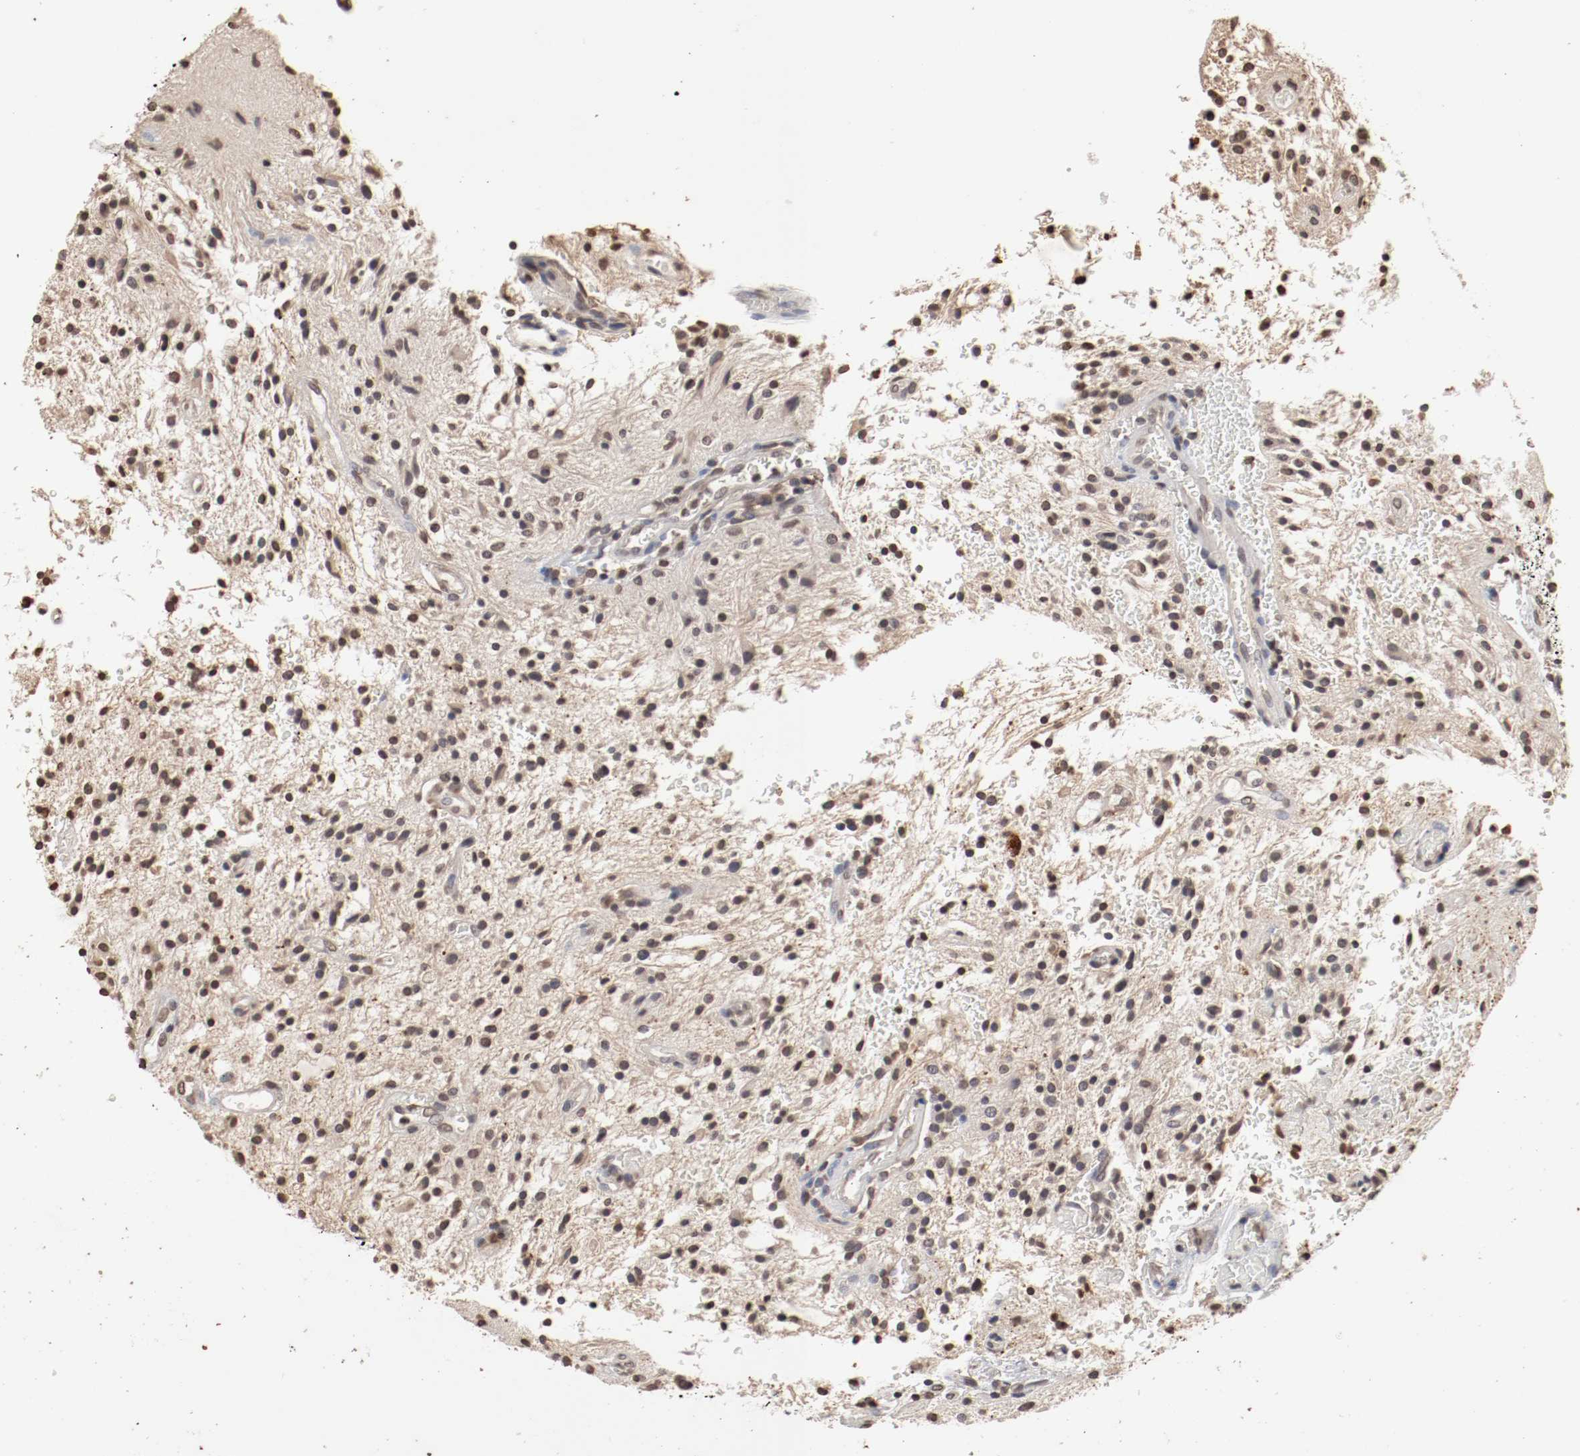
{"staining": {"intensity": "moderate", "quantity": "25%-75%", "location": "nuclear"}, "tissue": "glioma", "cell_type": "Tumor cells", "image_type": "cancer", "snomed": [{"axis": "morphology", "description": "Glioma, malignant, NOS"}, {"axis": "topography", "description": "Cerebellum"}], "caption": "Tumor cells demonstrate medium levels of moderate nuclear positivity in approximately 25%-75% of cells in human malignant glioma.", "gene": "WASL", "patient": {"sex": "female", "age": 10}}